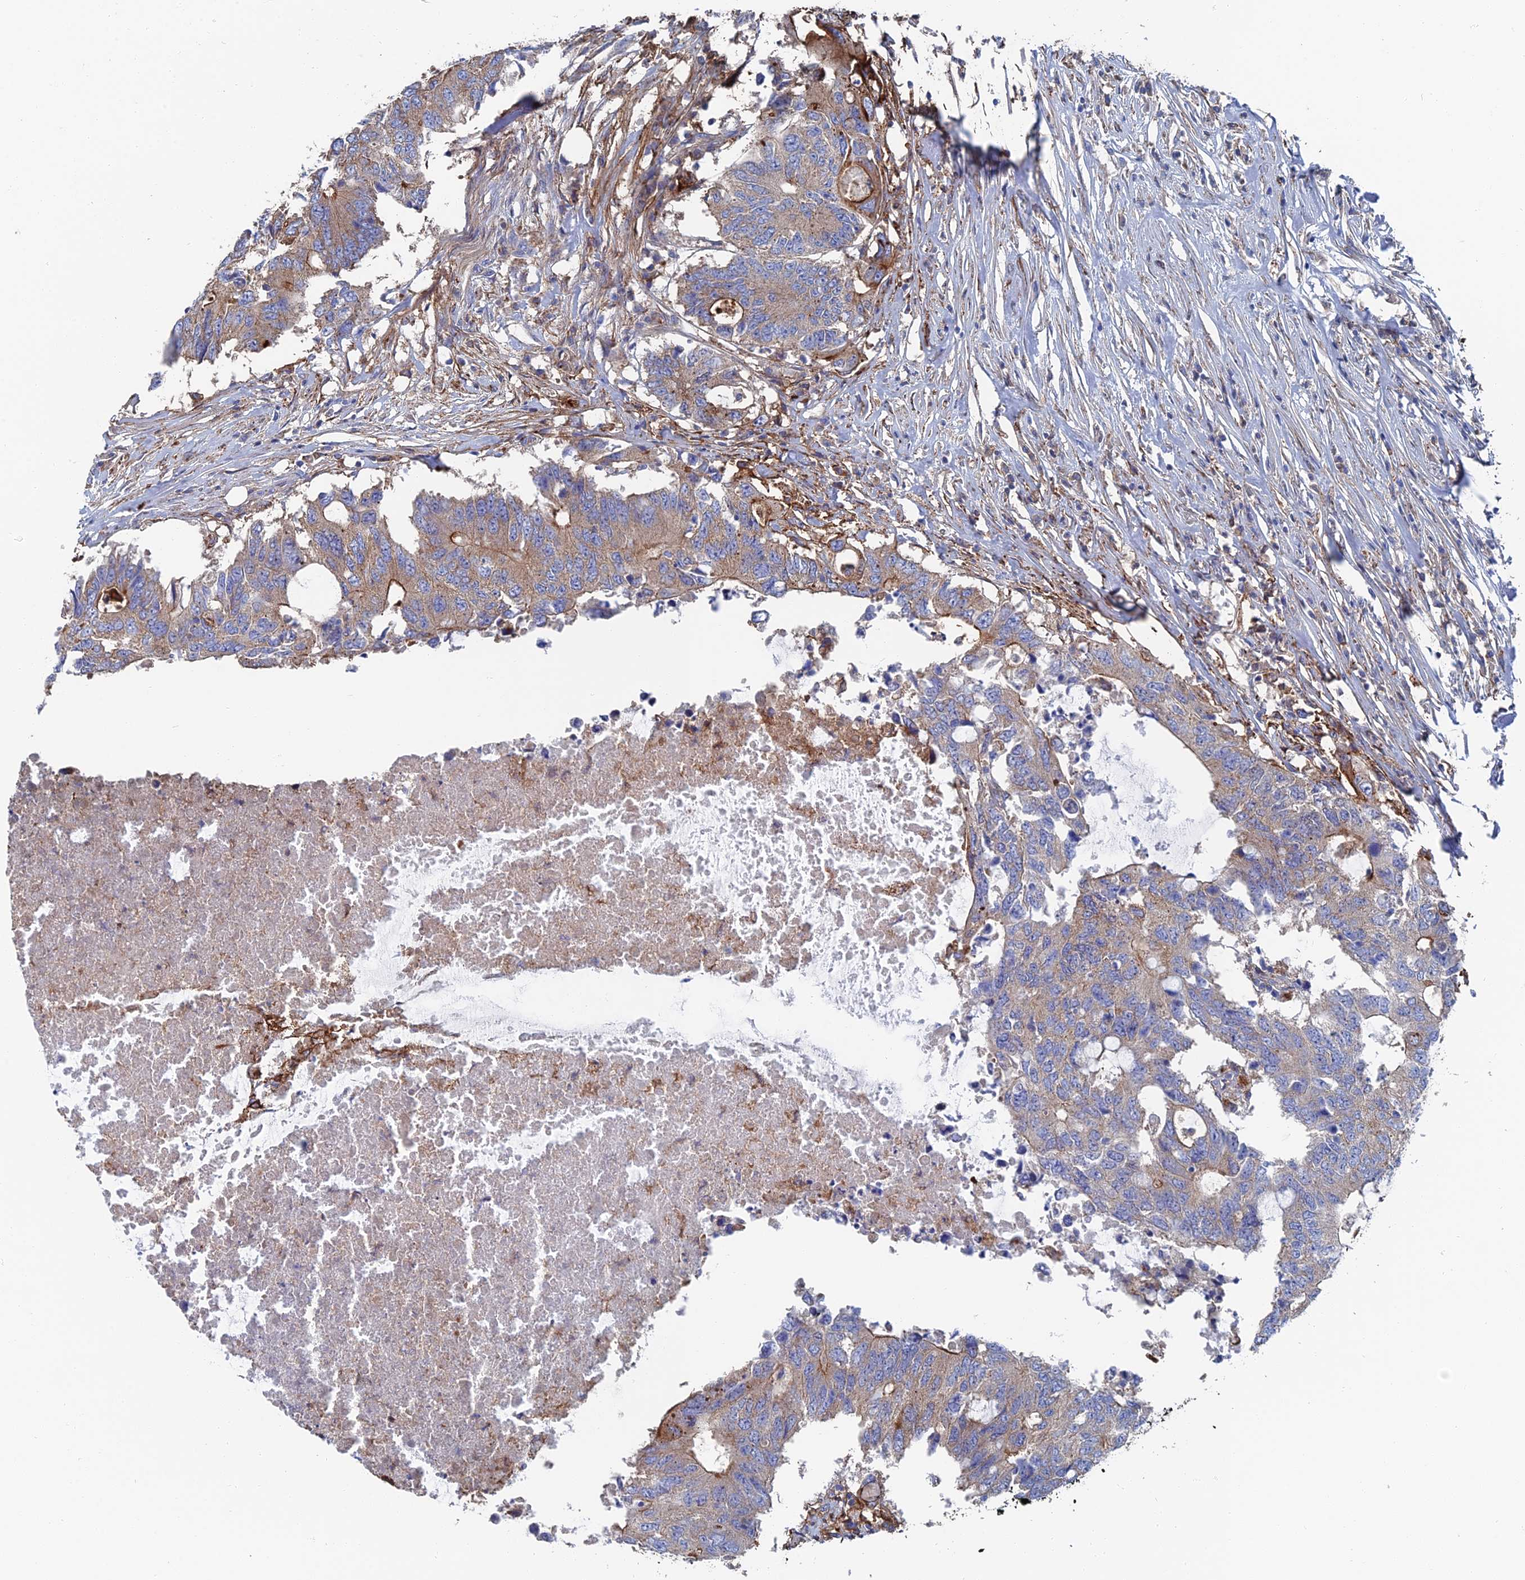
{"staining": {"intensity": "moderate", "quantity": "25%-75%", "location": "cytoplasmic/membranous"}, "tissue": "colorectal cancer", "cell_type": "Tumor cells", "image_type": "cancer", "snomed": [{"axis": "morphology", "description": "Adenocarcinoma, NOS"}, {"axis": "topography", "description": "Colon"}], "caption": "Moderate cytoplasmic/membranous staining is seen in approximately 25%-75% of tumor cells in colorectal adenocarcinoma.", "gene": "SNX11", "patient": {"sex": "male", "age": 71}}